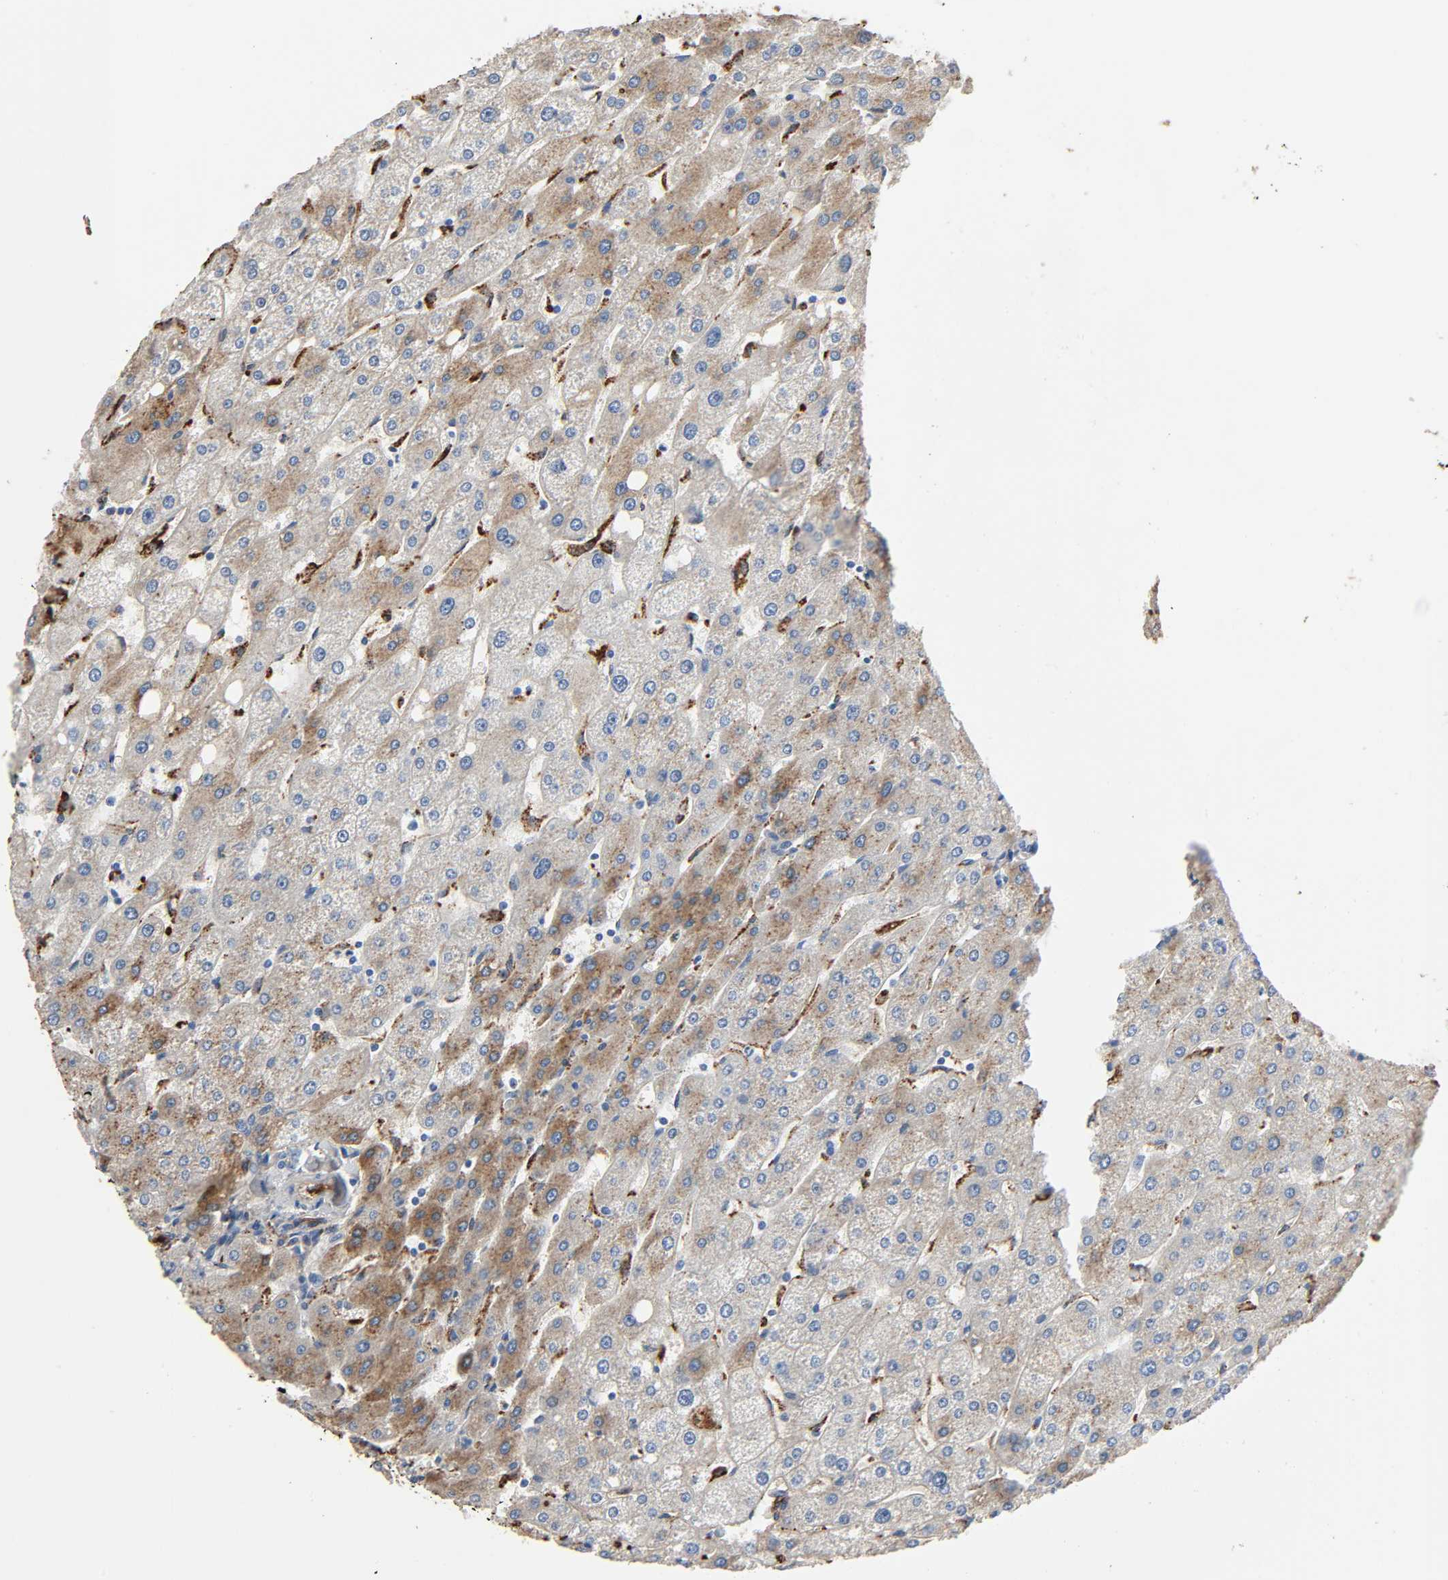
{"staining": {"intensity": "negative", "quantity": "none", "location": "none"}, "tissue": "liver", "cell_type": "Cholangiocytes", "image_type": "normal", "snomed": [{"axis": "morphology", "description": "Normal tissue, NOS"}, {"axis": "topography", "description": "Liver"}], "caption": "The IHC histopathology image has no significant expression in cholangiocytes of liver.", "gene": "C3", "patient": {"sex": "male", "age": 67}}